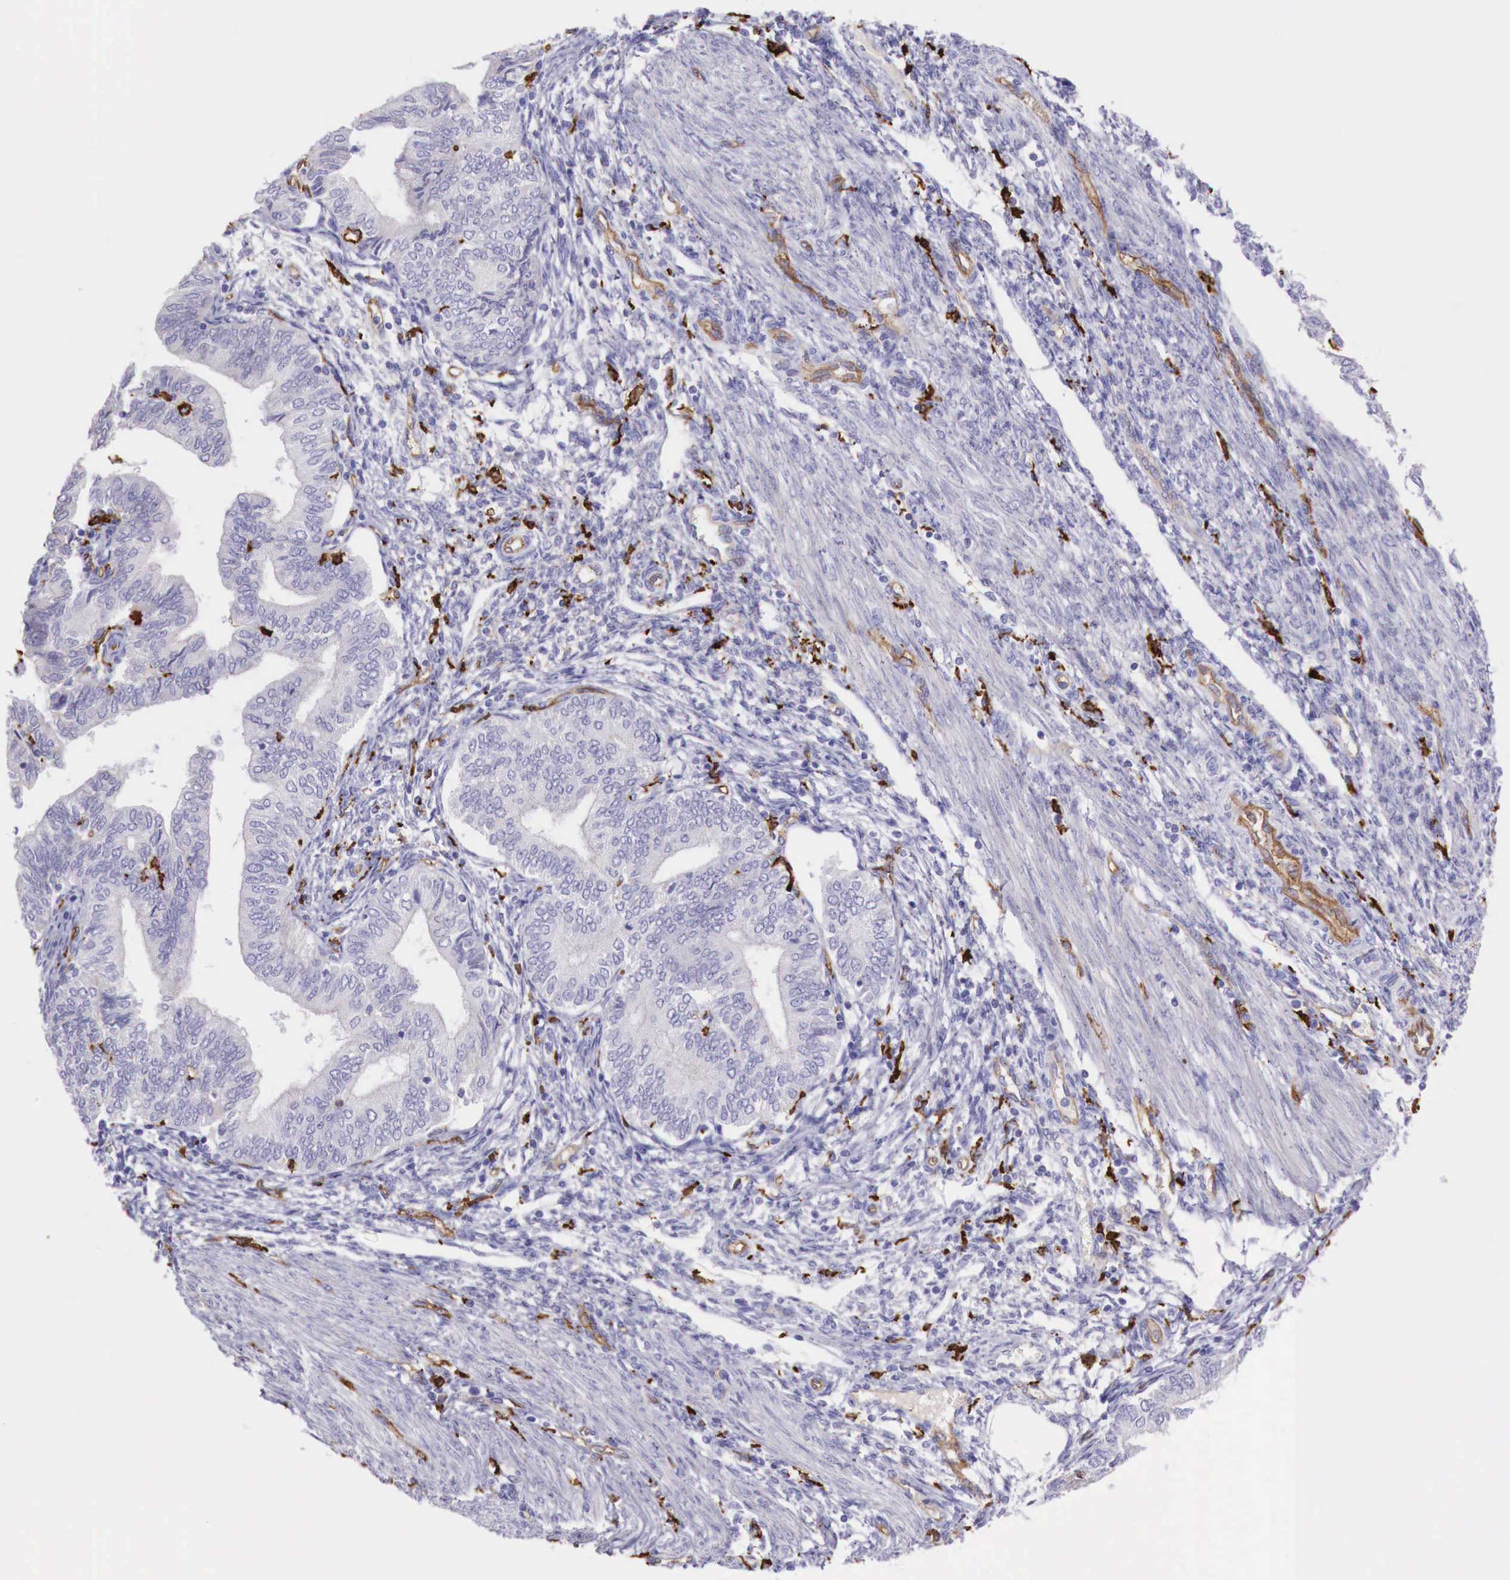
{"staining": {"intensity": "negative", "quantity": "none", "location": "none"}, "tissue": "endometrial cancer", "cell_type": "Tumor cells", "image_type": "cancer", "snomed": [{"axis": "morphology", "description": "Adenocarcinoma, NOS"}, {"axis": "topography", "description": "Endometrium"}], "caption": "This is an IHC photomicrograph of endometrial cancer. There is no staining in tumor cells.", "gene": "MSR1", "patient": {"sex": "female", "age": 51}}